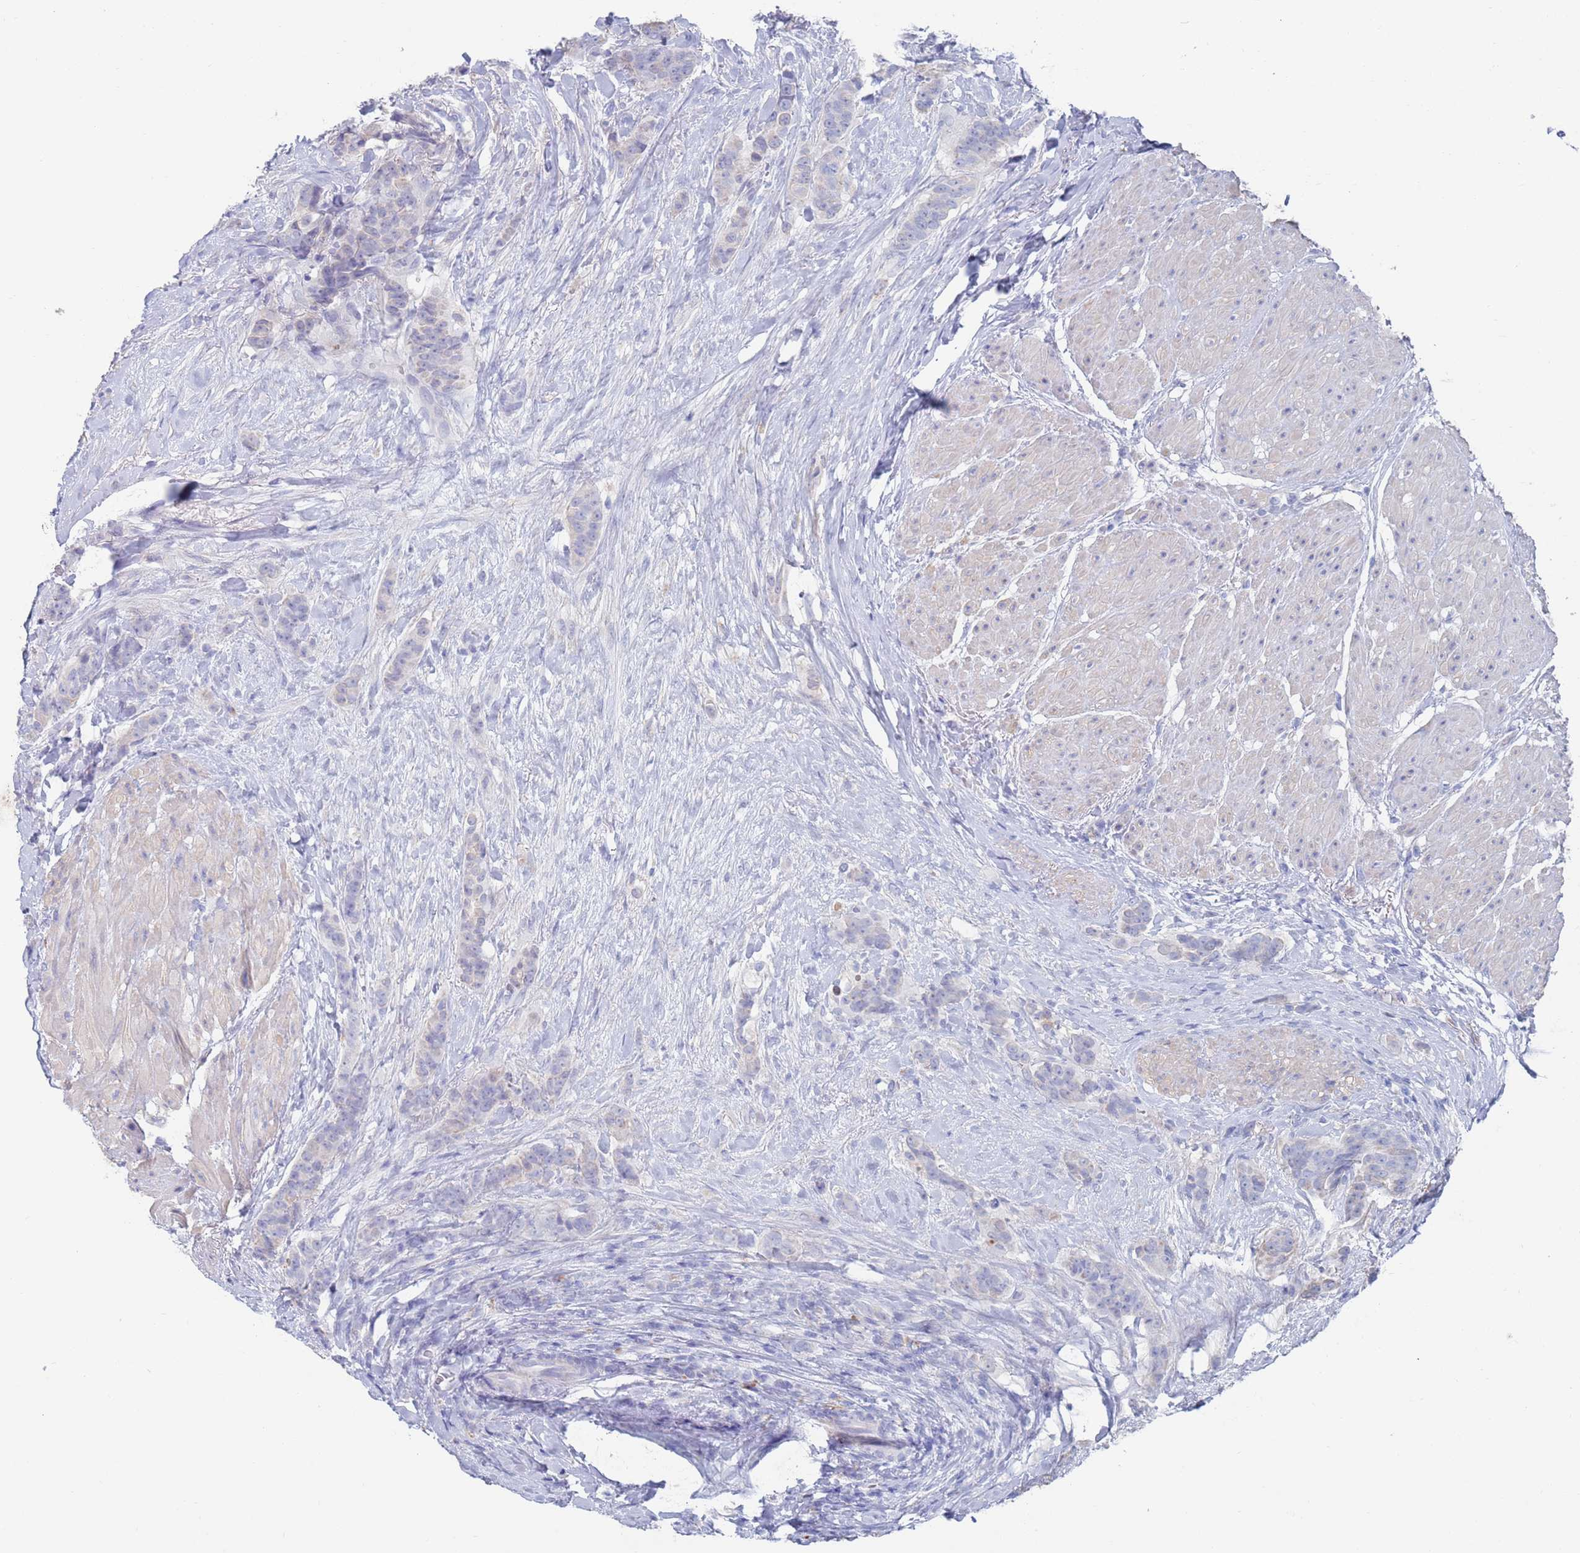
{"staining": {"intensity": "negative", "quantity": "none", "location": "none"}, "tissue": "breast cancer", "cell_type": "Tumor cells", "image_type": "cancer", "snomed": [{"axis": "morphology", "description": "Duct carcinoma"}, {"axis": "topography", "description": "Breast"}], "caption": "DAB immunohistochemical staining of breast invasive ductal carcinoma reveals no significant positivity in tumor cells. The staining is performed using DAB (3,3'-diaminobenzidine) brown chromogen with nuclei counter-stained in using hematoxylin.", "gene": "FUCA1", "patient": {"sex": "female", "age": 40}}